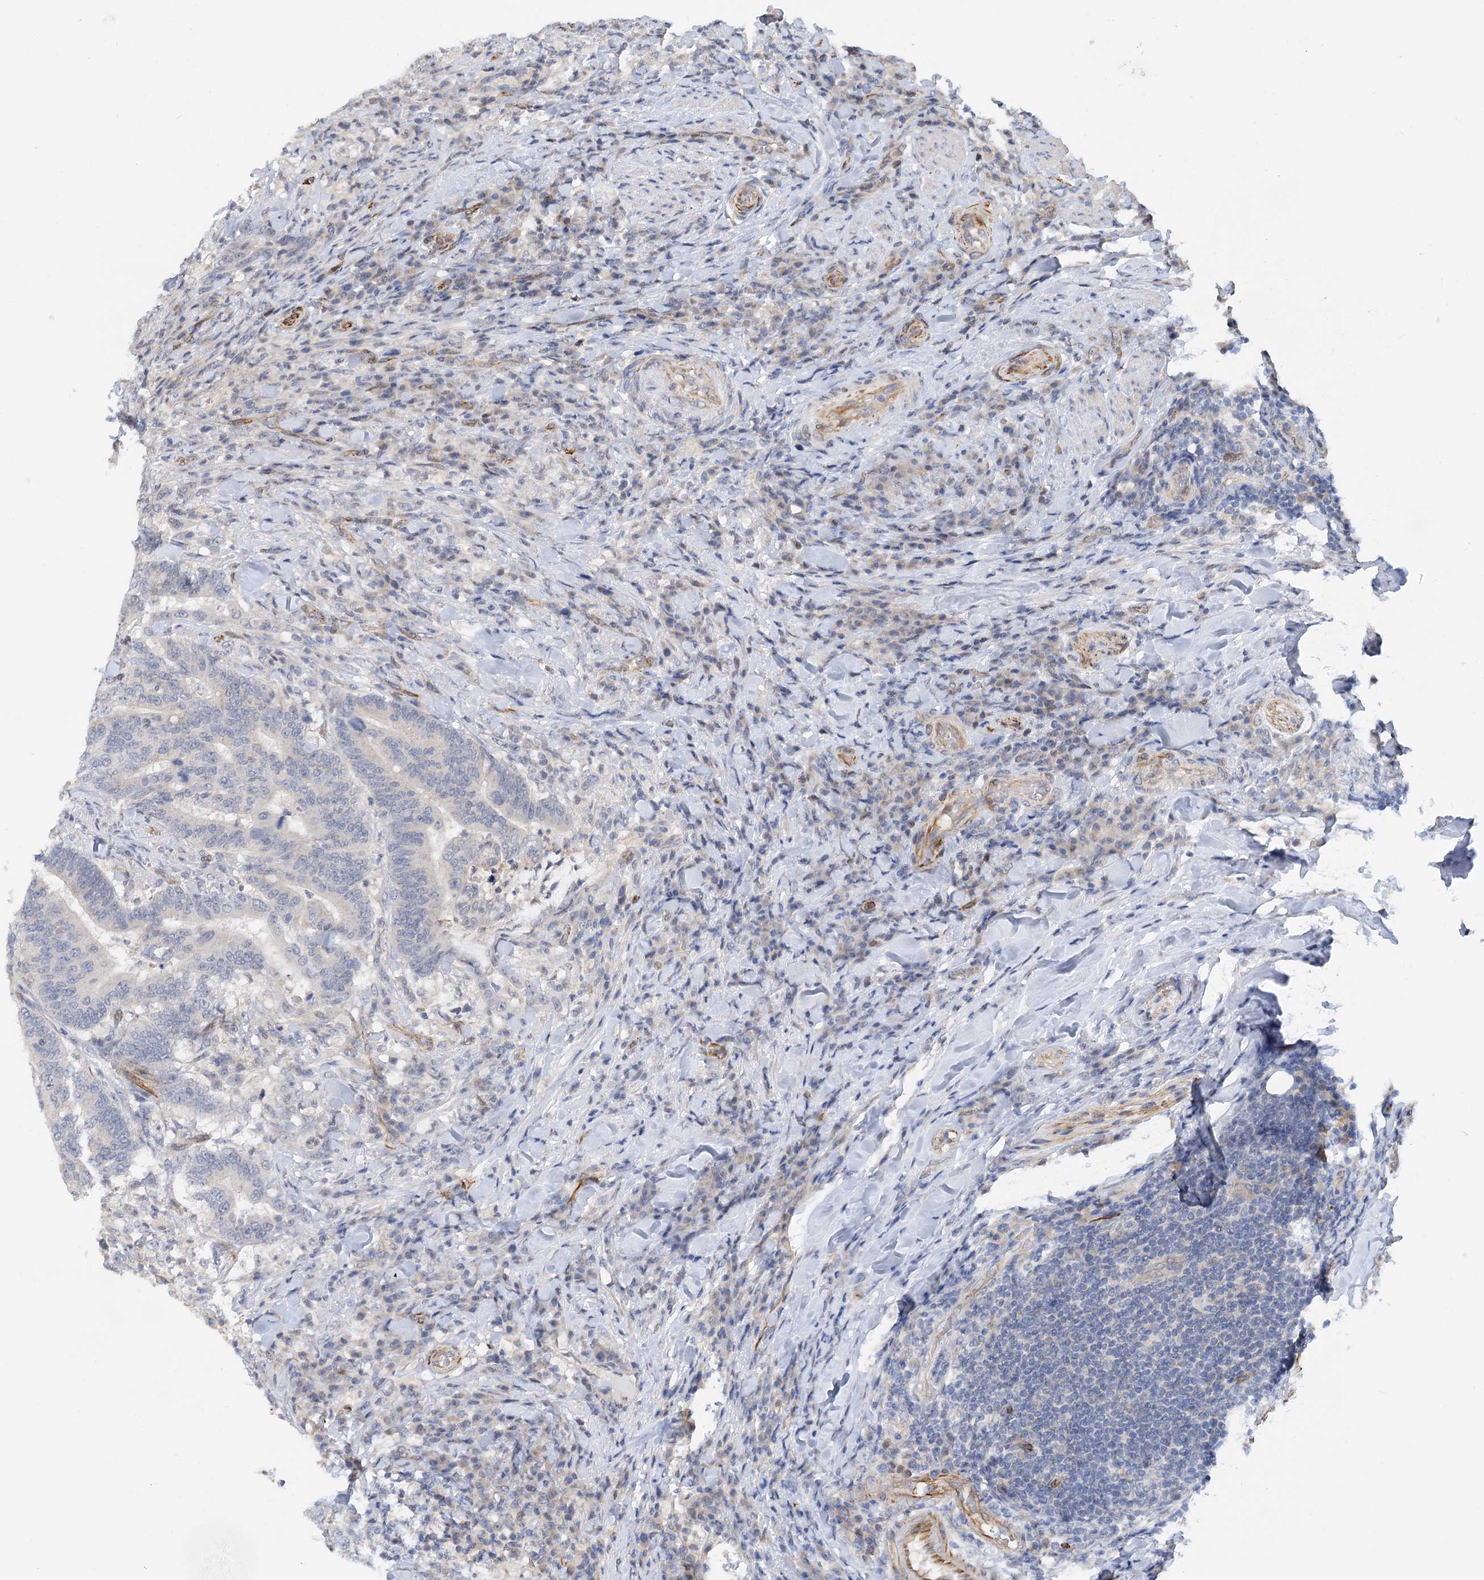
{"staining": {"intensity": "negative", "quantity": "none", "location": "none"}, "tissue": "colorectal cancer", "cell_type": "Tumor cells", "image_type": "cancer", "snomed": [{"axis": "morphology", "description": "Adenocarcinoma, NOS"}, {"axis": "topography", "description": "Colon"}], "caption": "The IHC micrograph has no significant staining in tumor cells of colorectal cancer tissue.", "gene": "NELL2", "patient": {"sex": "female", "age": 66}}